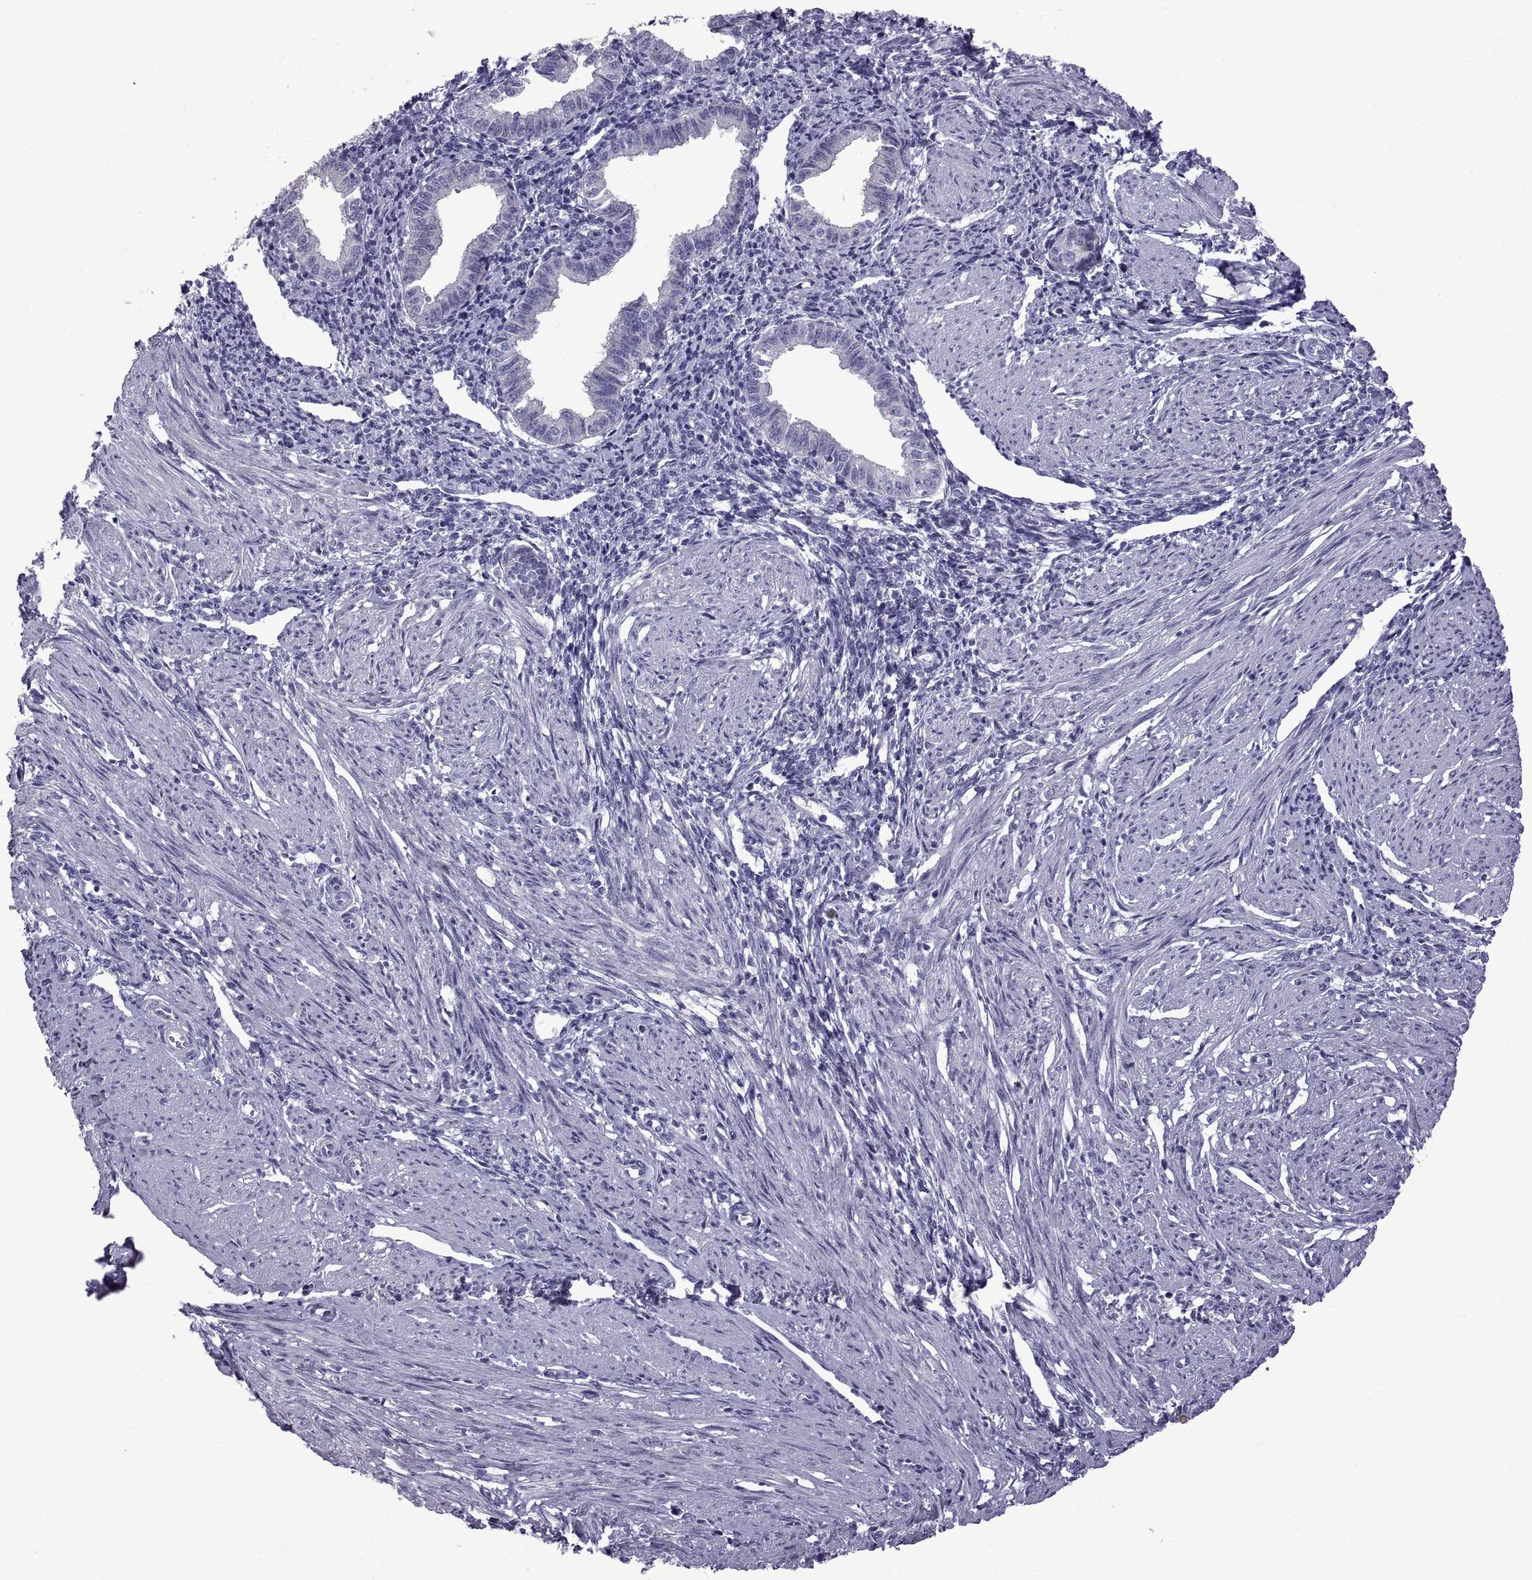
{"staining": {"intensity": "negative", "quantity": "none", "location": "none"}, "tissue": "endometrium", "cell_type": "Cells in endometrial stroma", "image_type": "normal", "snomed": [{"axis": "morphology", "description": "Normal tissue, NOS"}, {"axis": "topography", "description": "Endometrium"}], "caption": "IHC image of unremarkable endometrium: human endometrium stained with DAB (3,3'-diaminobenzidine) shows no significant protein expression in cells in endometrial stroma.", "gene": "SPDYE10", "patient": {"sex": "female", "age": 37}}